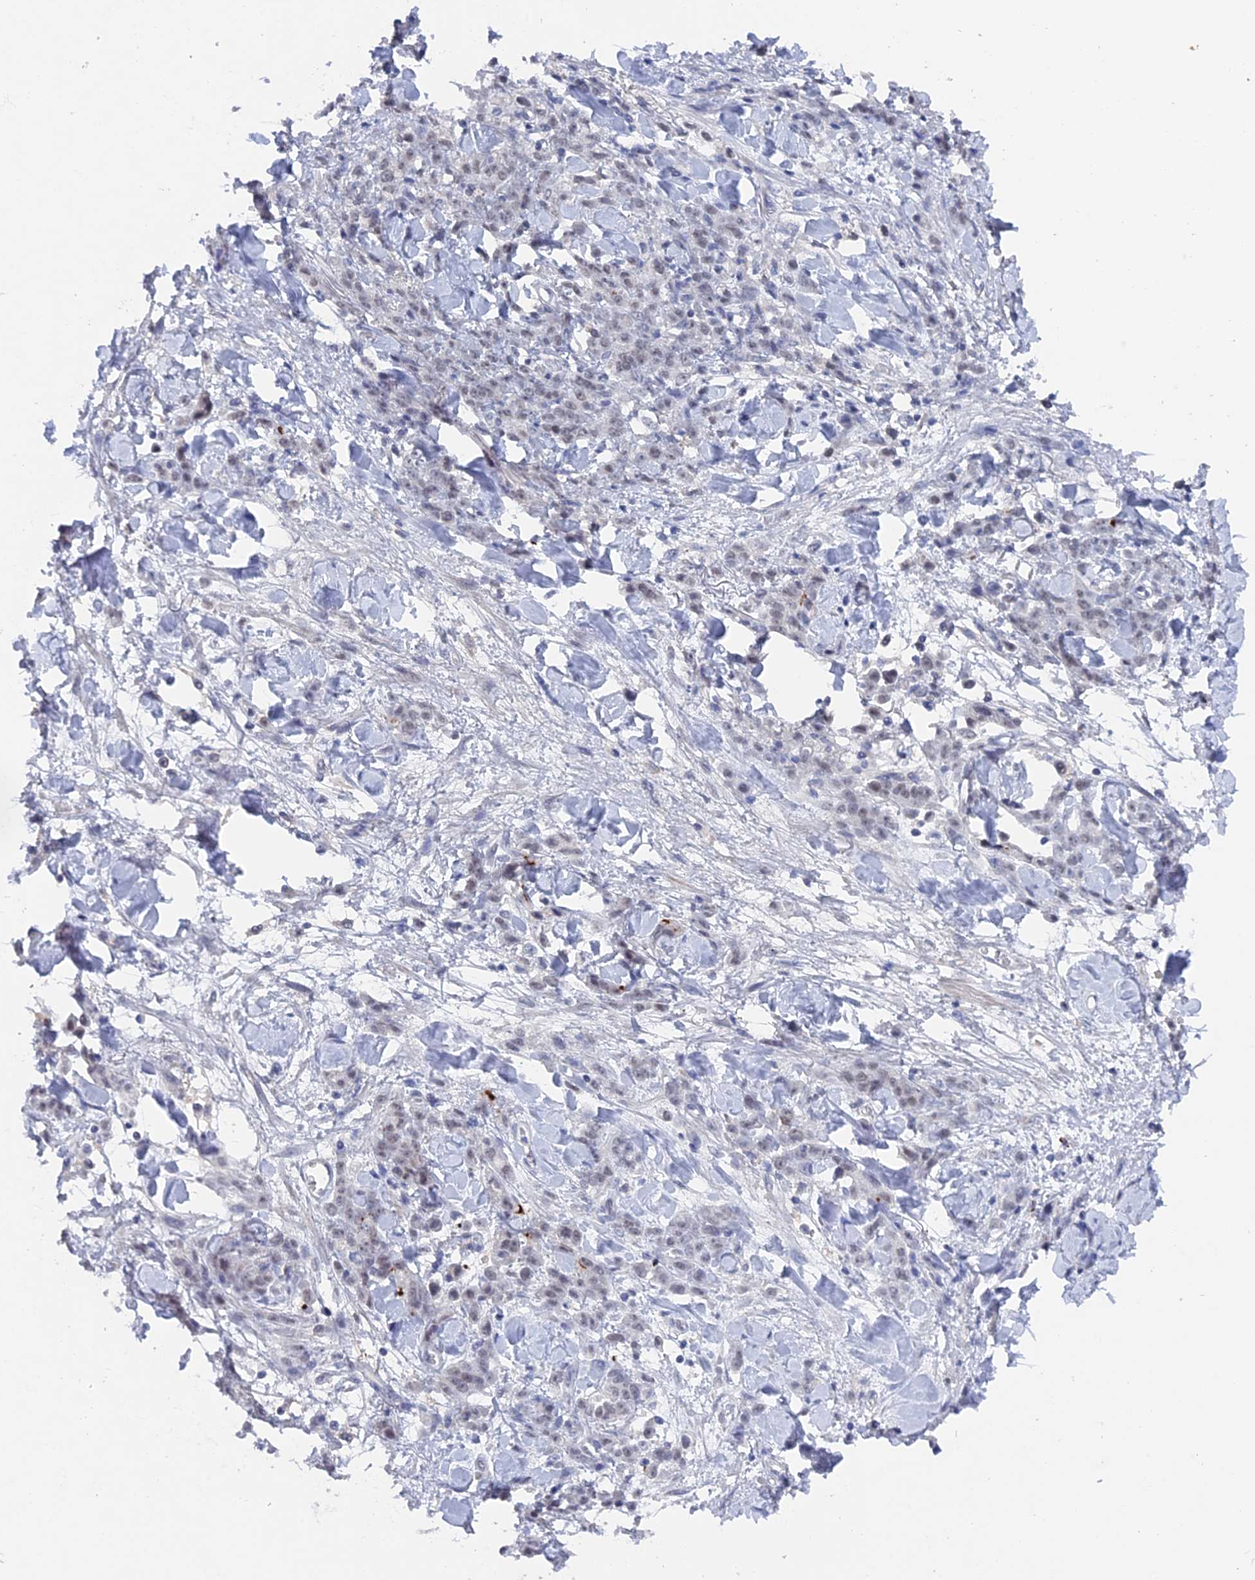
{"staining": {"intensity": "weak", "quantity": "<25%", "location": "nuclear"}, "tissue": "stomach cancer", "cell_type": "Tumor cells", "image_type": "cancer", "snomed": [{"axis": "morphology", "description": "Normal tissue, NOS"}, {"axis": "morphology", "description": "Adenocarcinoma, NOS"}, {"axis": "topography", "description": "Stomach"}], "caption": "Immunohistochemical staining of stomach cancer (adenocarcinoma) reveals no significant positivity in tumor cells.", "gene": "BRD2", "patient": {"sex": "male", "age": 82}}